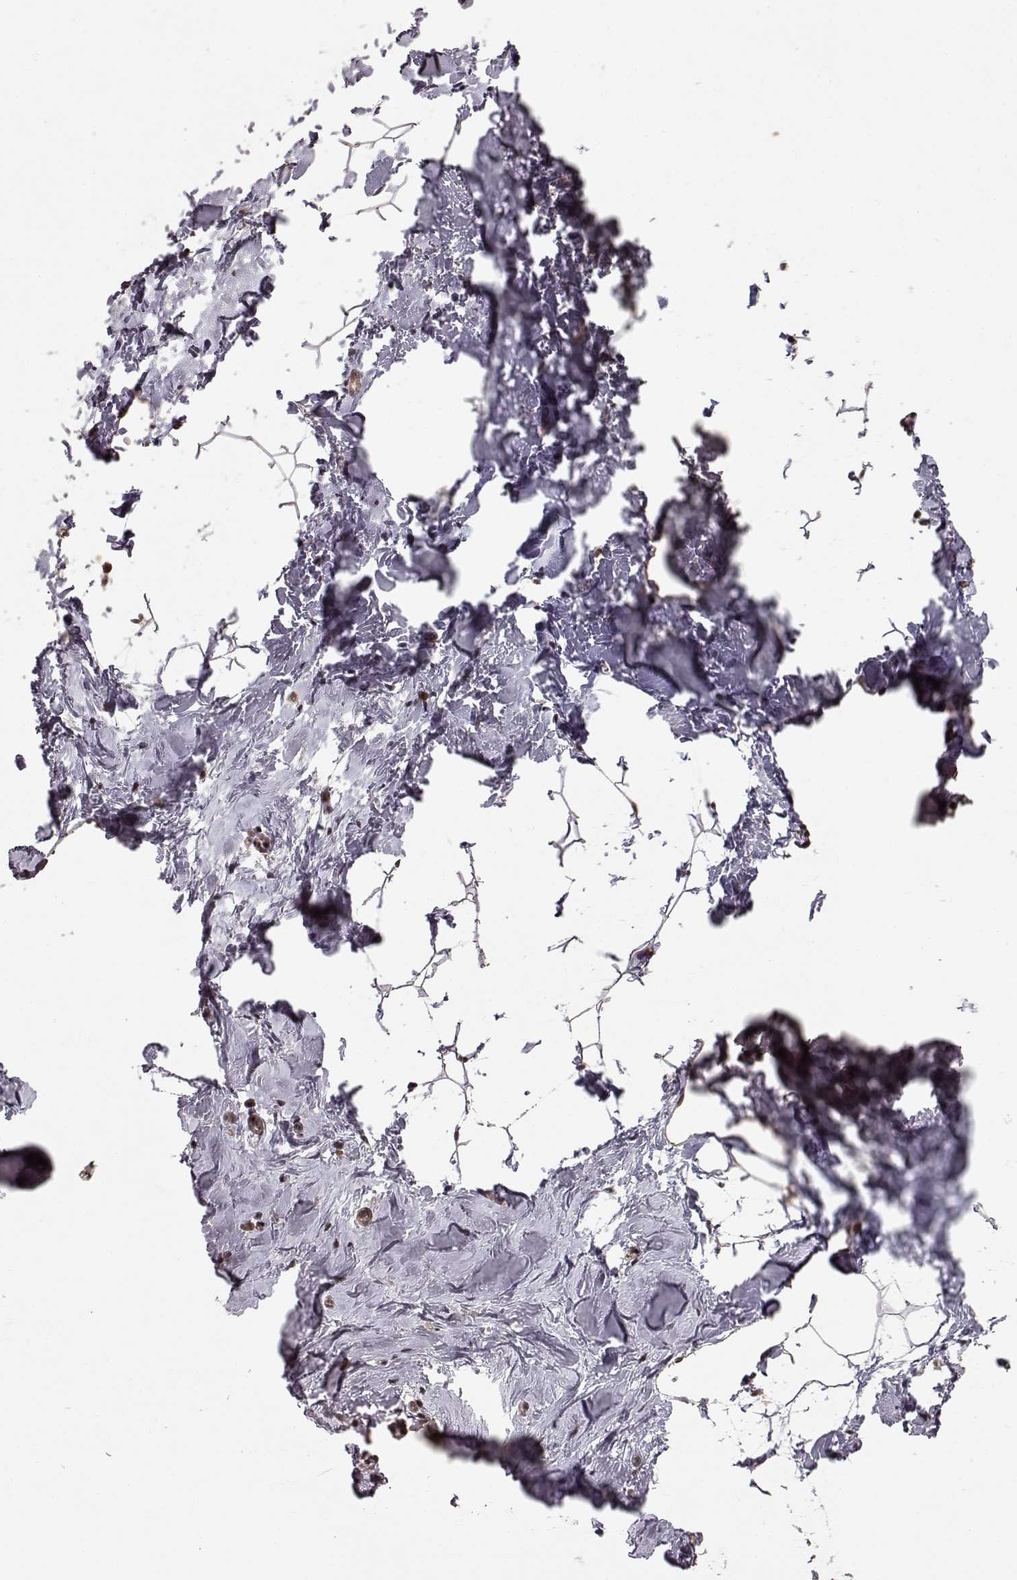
{"staining": {"intensity": "negative", "quantity": "none", "location": "none"}, "tissue": "breast", "cell_type": "Adipocytes", "image_type": "normal", "snomed": [{"axis": "morphology", "description": "Normal tissue, NOS"}, {"axis": "topography", "description": "Breast"}], "caption": "An immunohistochemistry histopathology image of unremarkable breast is shown. There is no staining in adipocytes of breast. The staining was performed using DAB to visualize the protein expression in brown, while the nuclei were stained in blue with hematoxylin (Magnification: 20x).", "gene": "BACH2", "patient": {"sex": "female", "age": 32}}